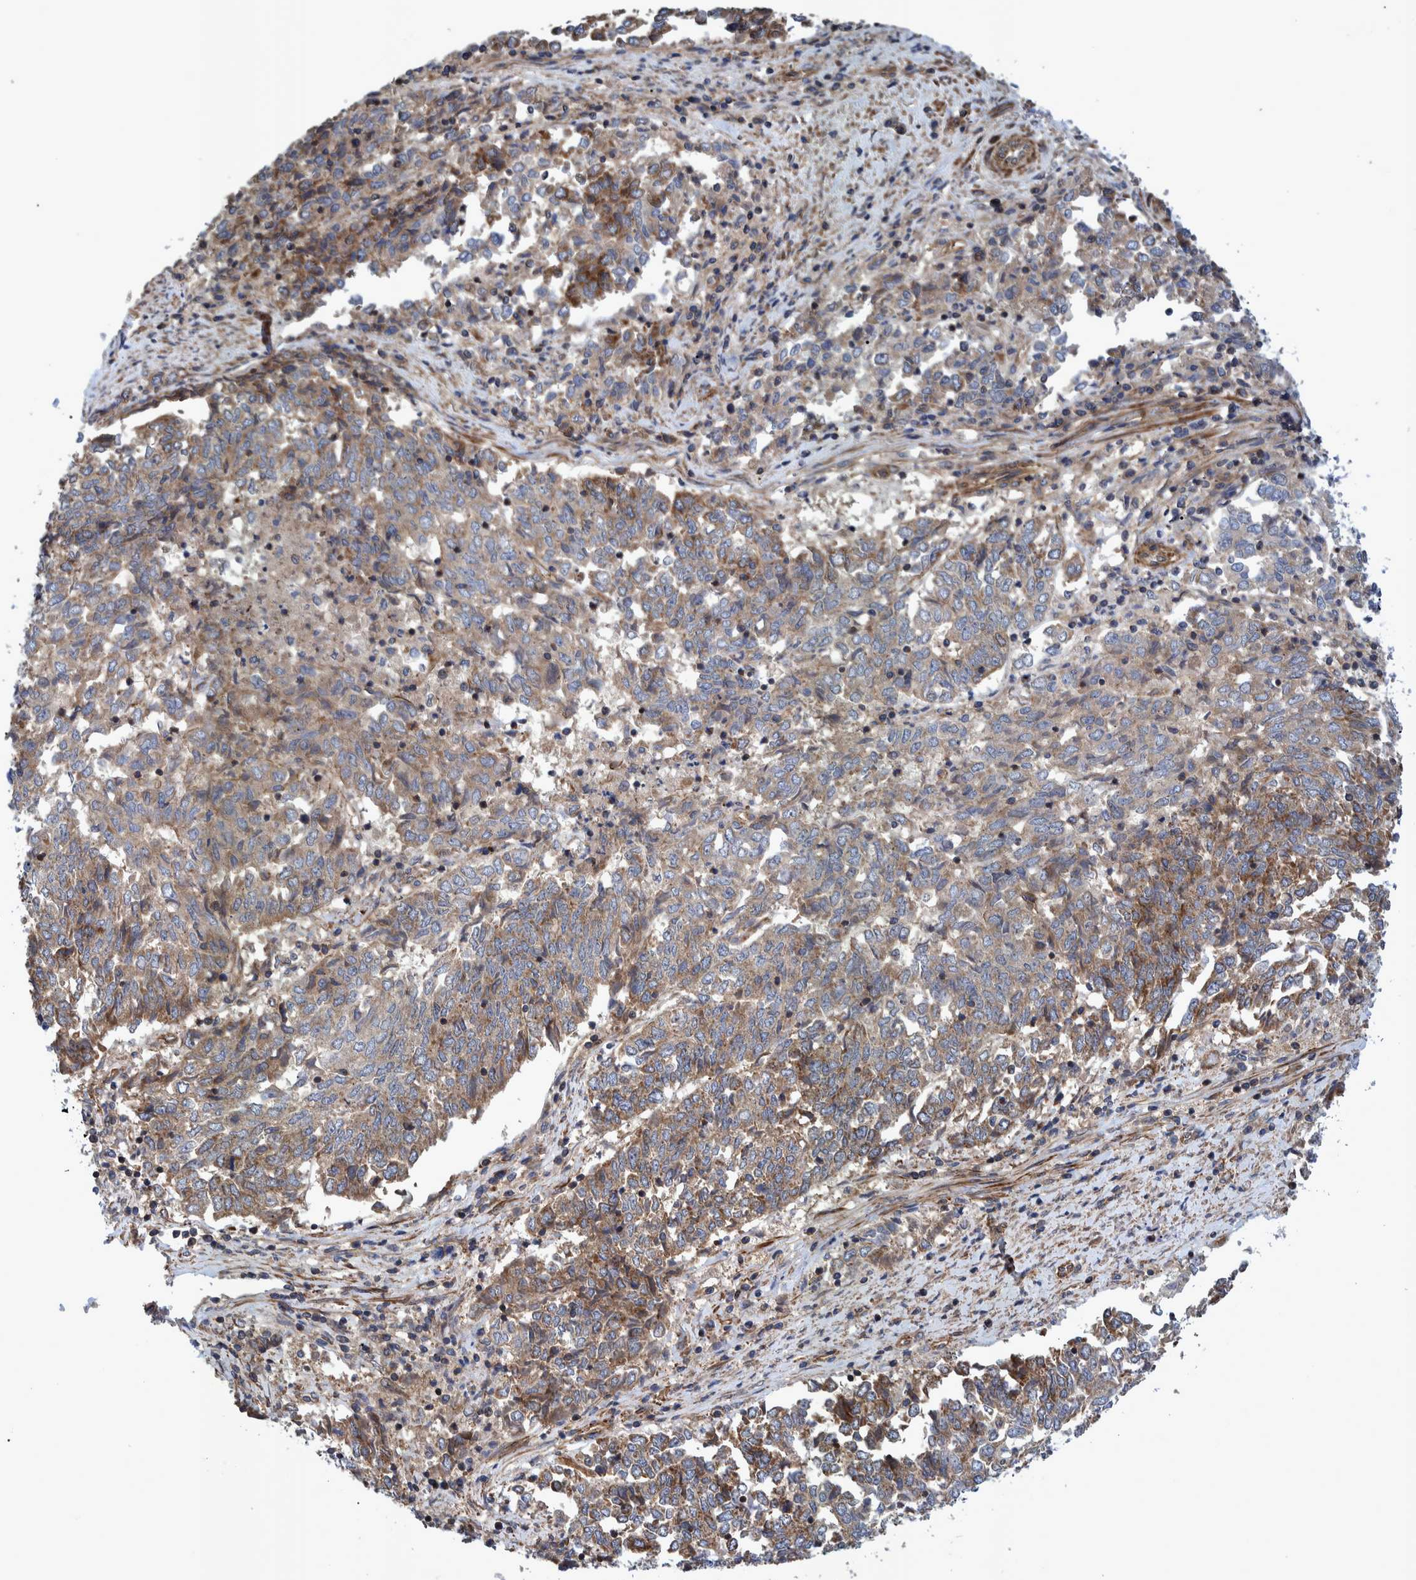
{"staining": {"intensity": "moderate", "quantity": ">75%", "location": "cytoplasmic/membranous"}, "tissue": "endometrial cancer", "cell_type": "Tumor cells", "image_type": "cancer", "snomed": [{"axis": "morphology", "description": "Adenocarcinoma, NOS"}, {"axis": "topography", "description": "Endometrium"}], "caption": "Immunohistochemistry of human endometrial cancer (adenocarcinoma) reveals medium levels of moderate cytoplasmic/membranous expression in approximately >75% of tumor cells. (Brightfield microscopy of DAB IHC at high magnification).", "gene": "GRPEL2", "patient": {"sex": "female", "age": 80}}